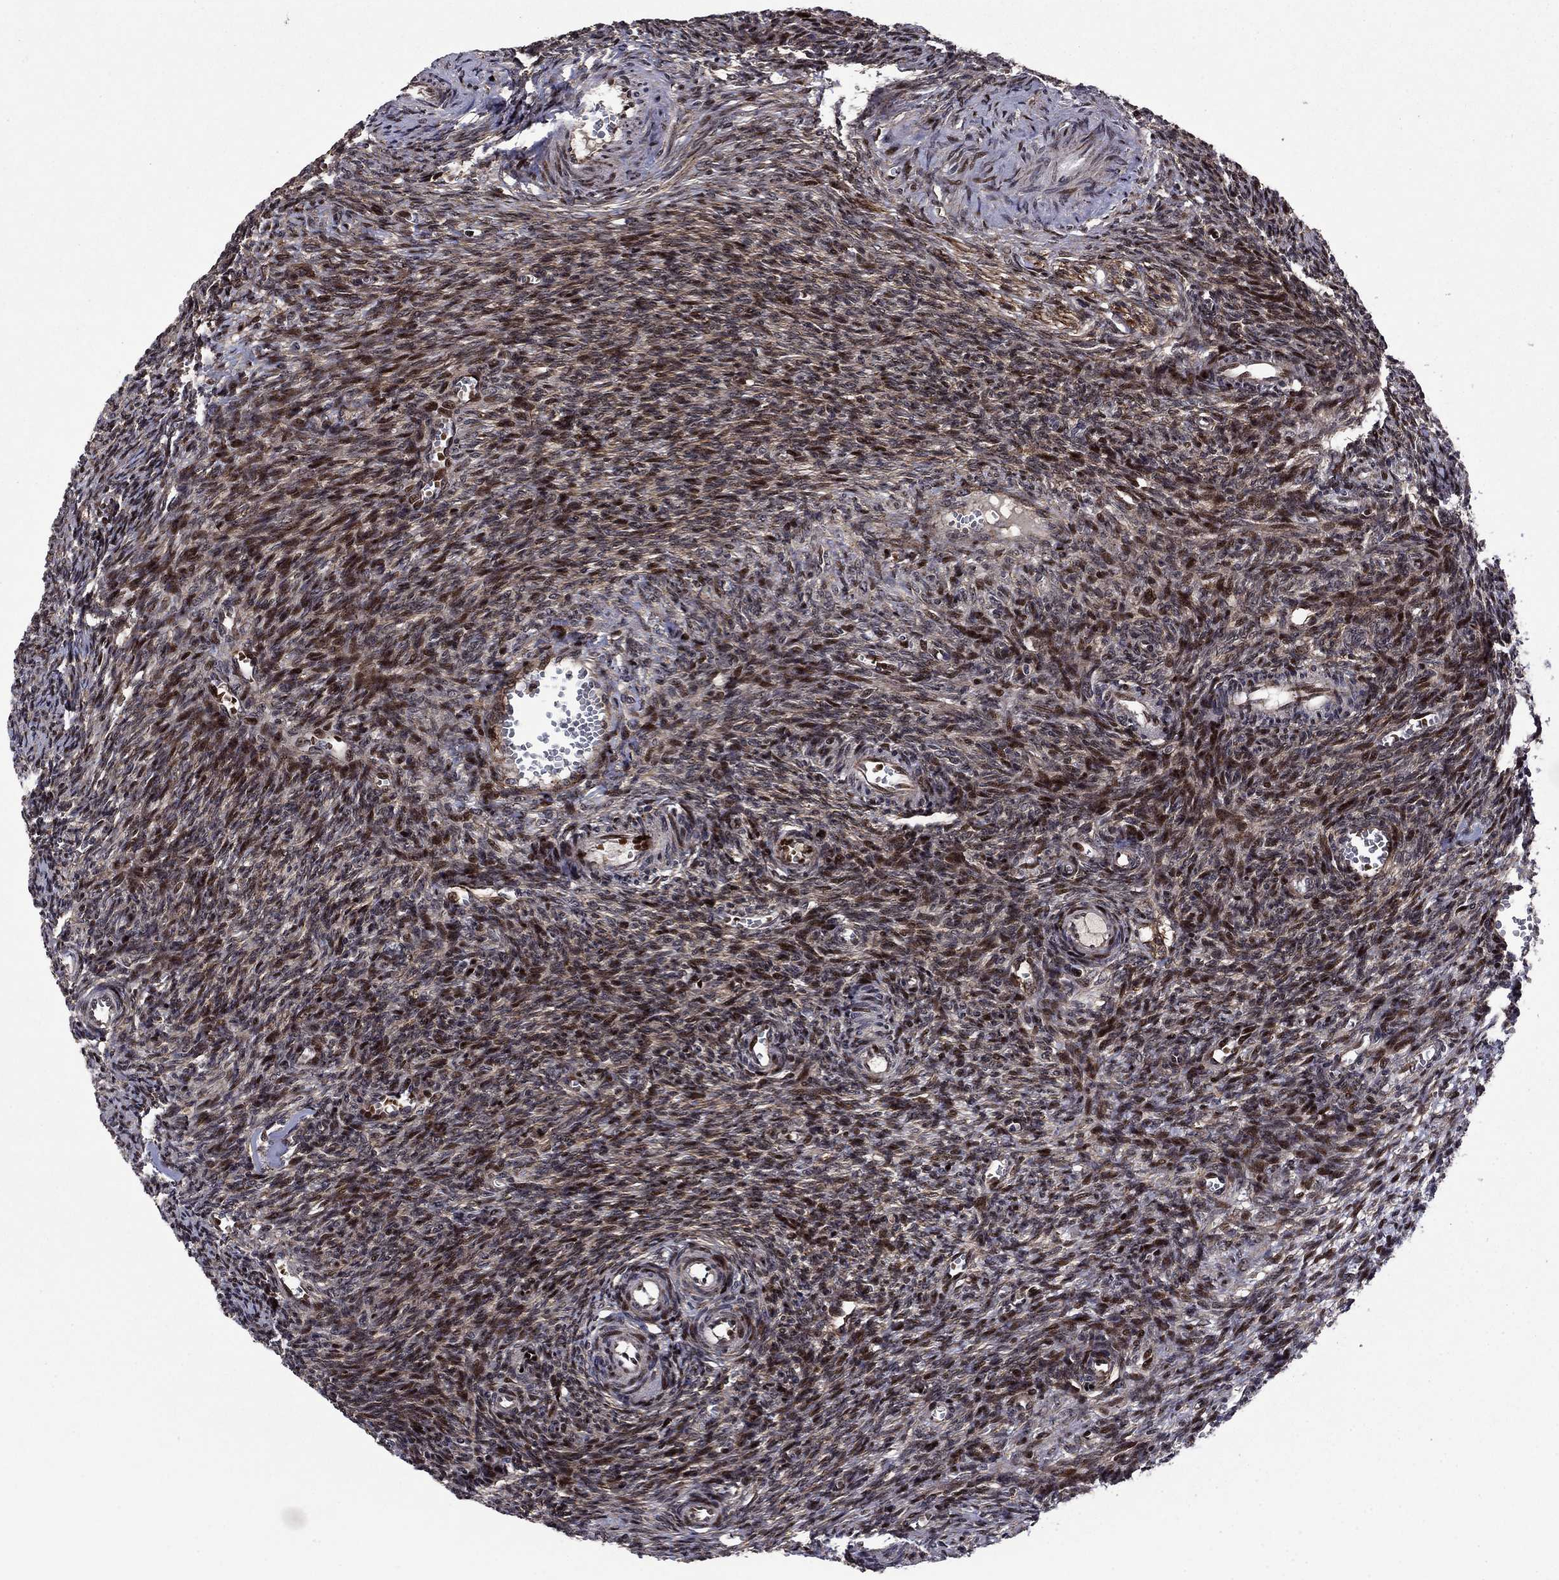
{"staining": {"intensity": "moderate", "quantity": ">75%", "location": "cytoplasmic/membranous"}, "tissue": "ovary", "cell_type": "Ovarian stroma cells", "image_type": "normal", "snomed": [{"axis": "morphology", "description": "Normal tissue, NOS"}, {"axis": "topography", "description": "Ovary"}], "caption": "Immunohistochemical staining of normal human ovary demonstrates >75% levels of moderate cytoplasmic/membranous protein staining in about >75% of ovarian stroma cells.", "gene": "AGTPBP1", "patient": {"sex": "female", "age": 27}}